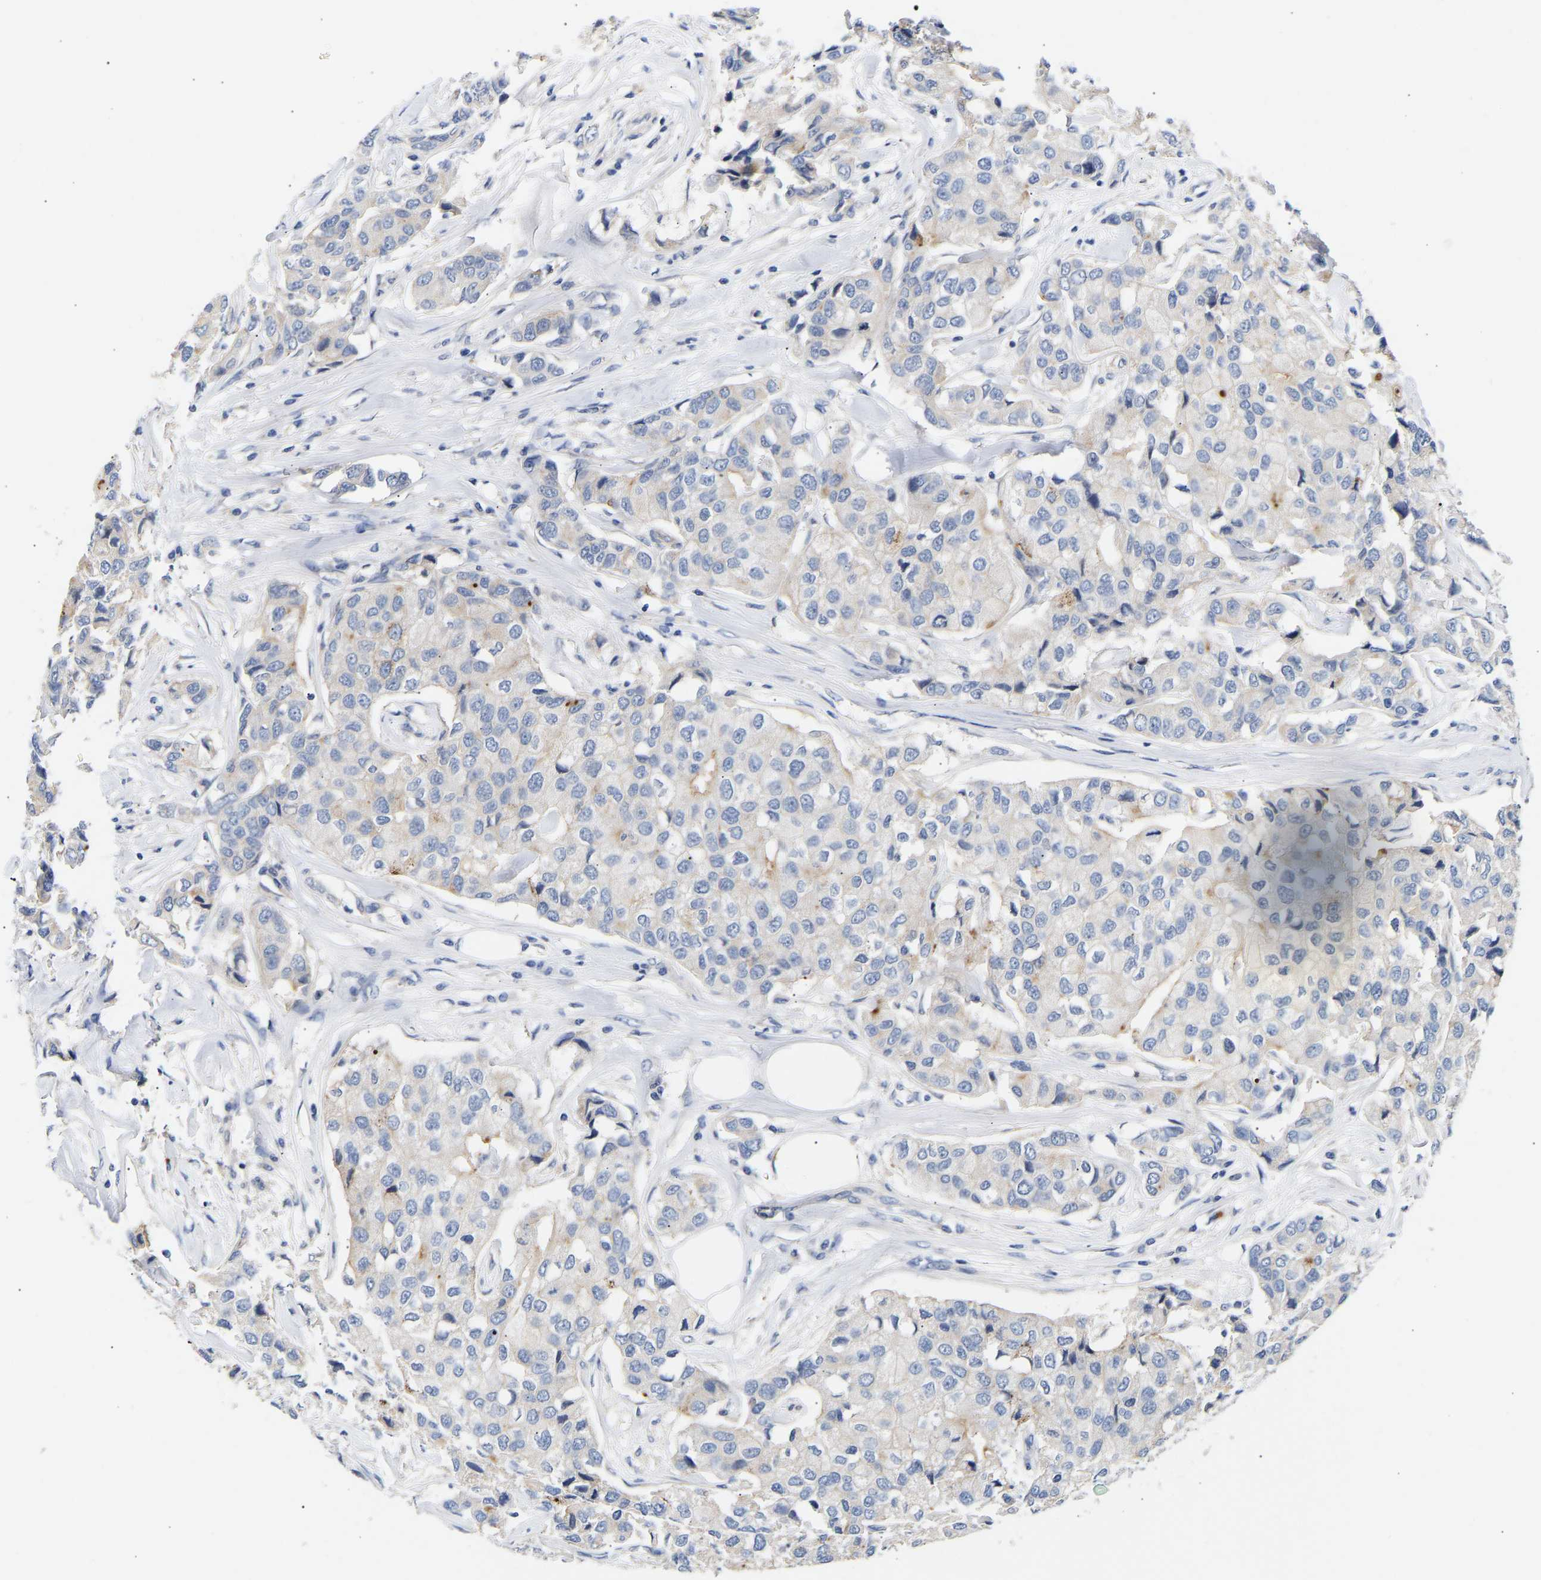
{"staining": {"intensity": "weak", "quantity": "<25%", "location": "cytoplasmic/membranous"}, "tissue": "breast cancer", "cell_type": "Tumor cells", "image_type": "cancer", "snomed": [{"axis": "morphology", "description": "Duct carcinoma"}, {"axis": "topography", "description": "Breast"}], "caption": "An immunohistochemistry (IHC) photomicrograph of invasive ductal carcinoma (breast) is shown. There is no staining in tumor cells of invasive ductal carcinoma (breast).", "gene": "KASH5", "patient": {"sex": "female", "age": 80}}